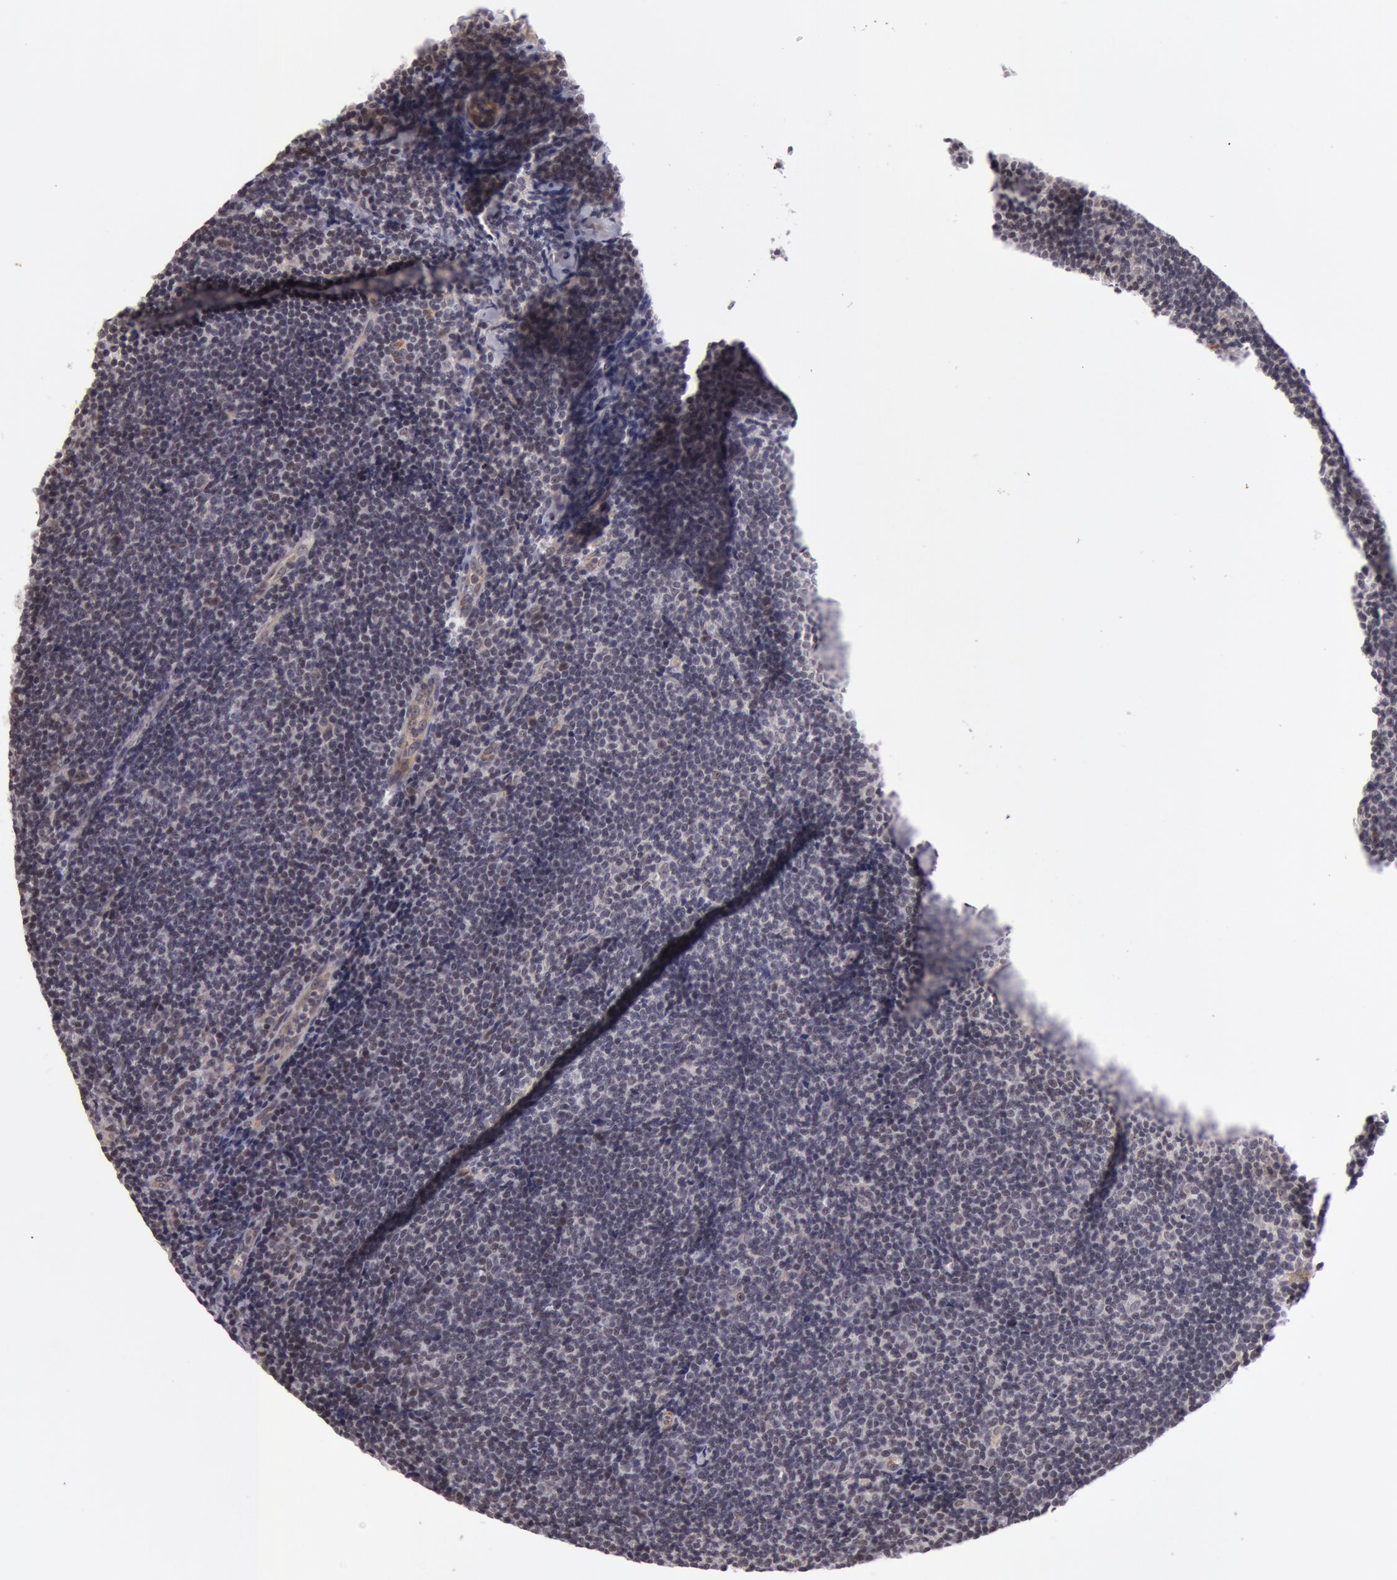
{"staining": {"intensity": "negative", "quantity": "none", "location": "none"}, "tissue": "lymphoma", "cell_type": "Tumor cells", "image_type": "cancer", "snomed": [{"axis": "morphology", "description": "Malignant lymphoma, non-Hodgkin's type, Low grade"}, {"axis": "topography", "description": "Lymph node"}], "caption": "The image reveals no staining of tumor cells in low-grade malignant lymphoma, non-Hodgkin's type. (Stains: DAB (3,3'-diaminobenzidine) IHC with hematoxylin counter stain, Microscopy: brightfield microscopy at high magnification).", "gene": "SYTL4", "patient": {"sex": "male", "age": 49}}